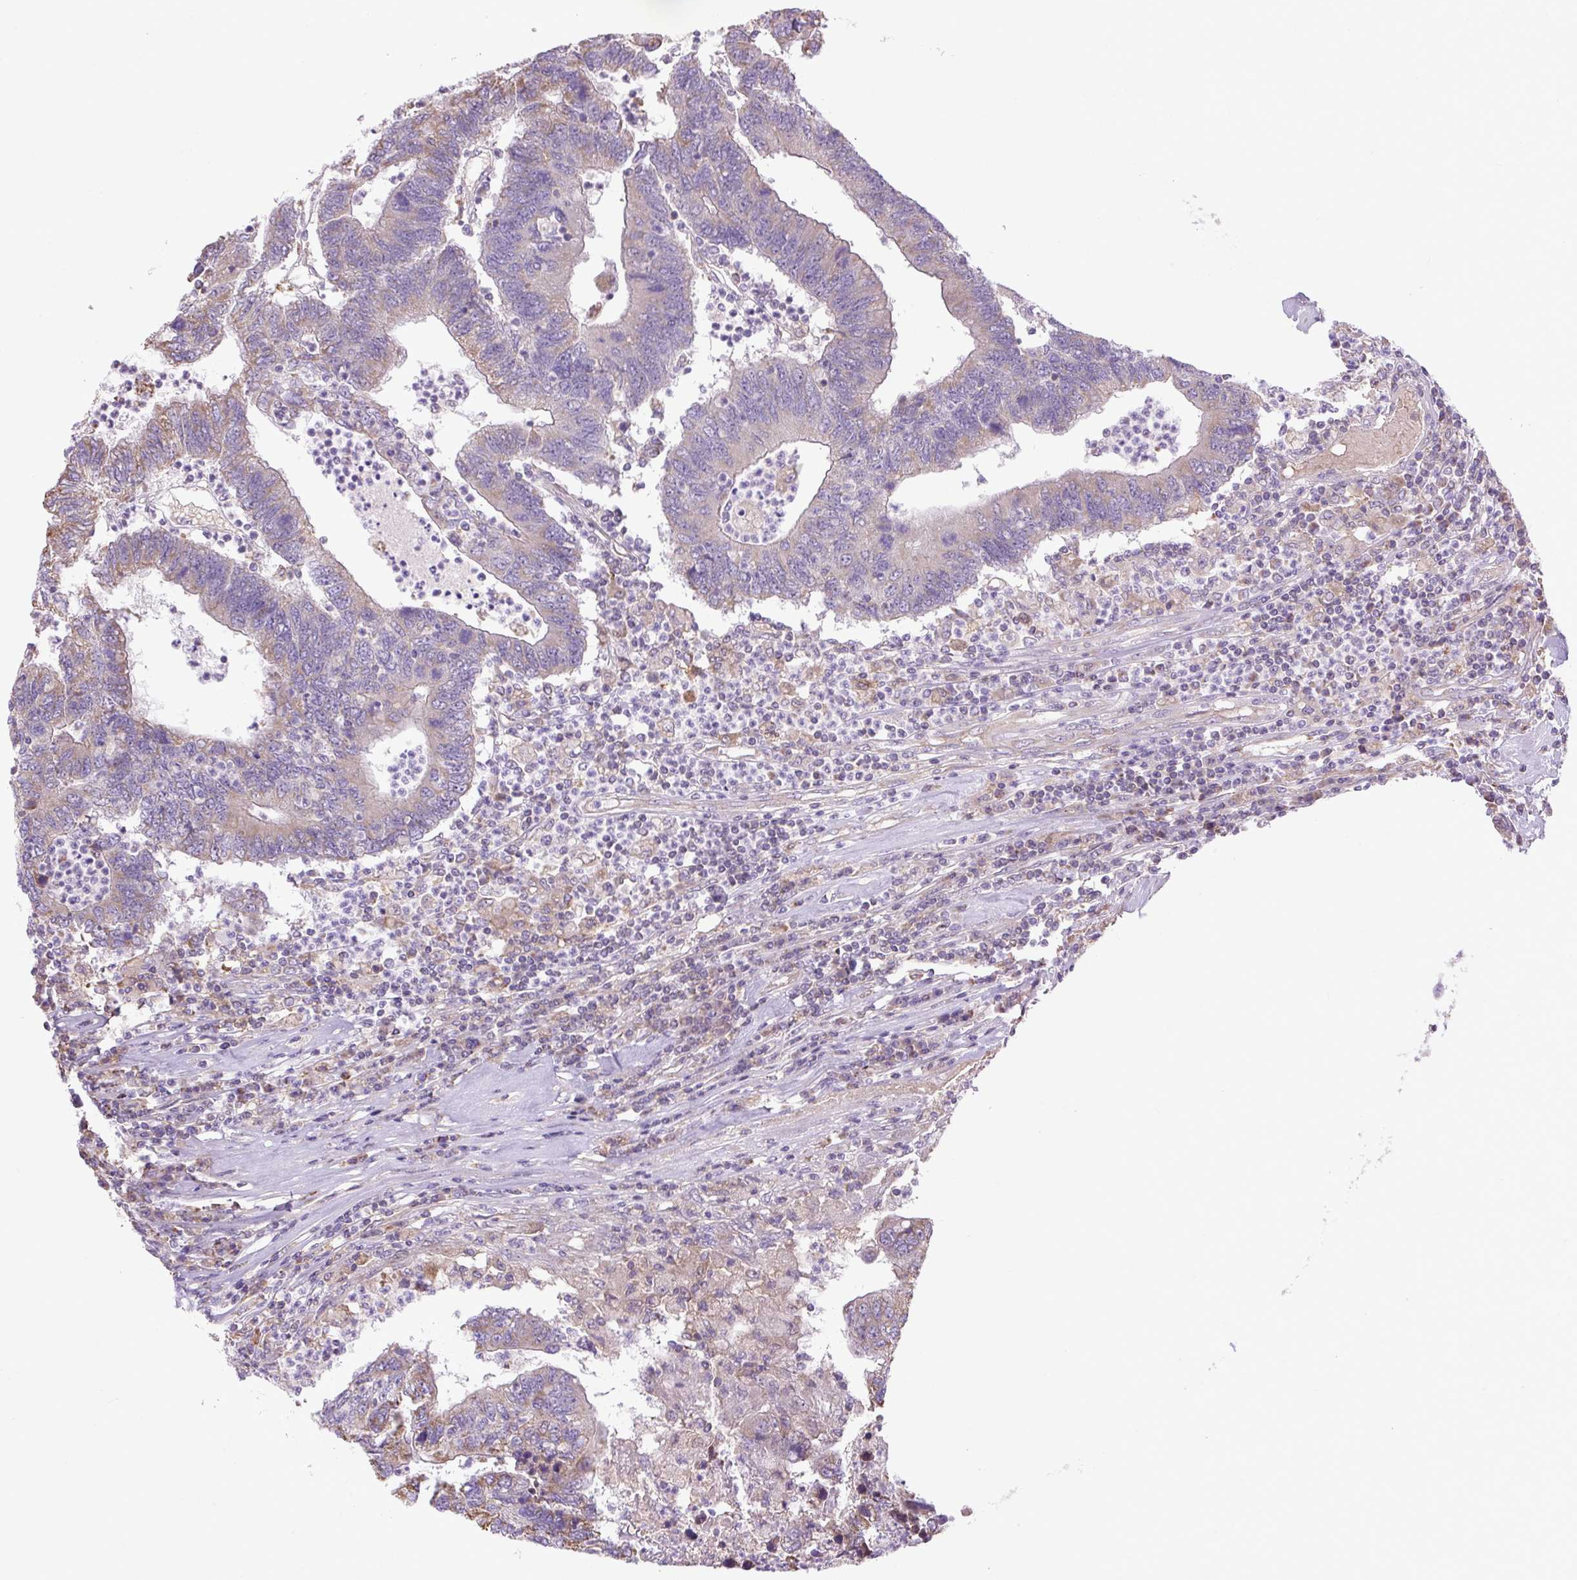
{"staining": {"intensity": "weak", "quantity": "<25%", "location": "cytoplasmic/membranous"}, "tissue": "colorectal cancer", "cell_type": "Tumor cells", "image_type": "cancer", "snomed": [{"axis": "morphology", "description": "Adenocarcinoma, NOS"}, {"axis": "topography", "description": "Colon"}], "caption": "Immunohistochemistry micrograph of human adenocarcinoma (colorectal) stained for a protein (brown), which exhibits no positivity in tumor cells.", "gene": "PLCG1", "patient": {"sex": "female", "age": 48}}